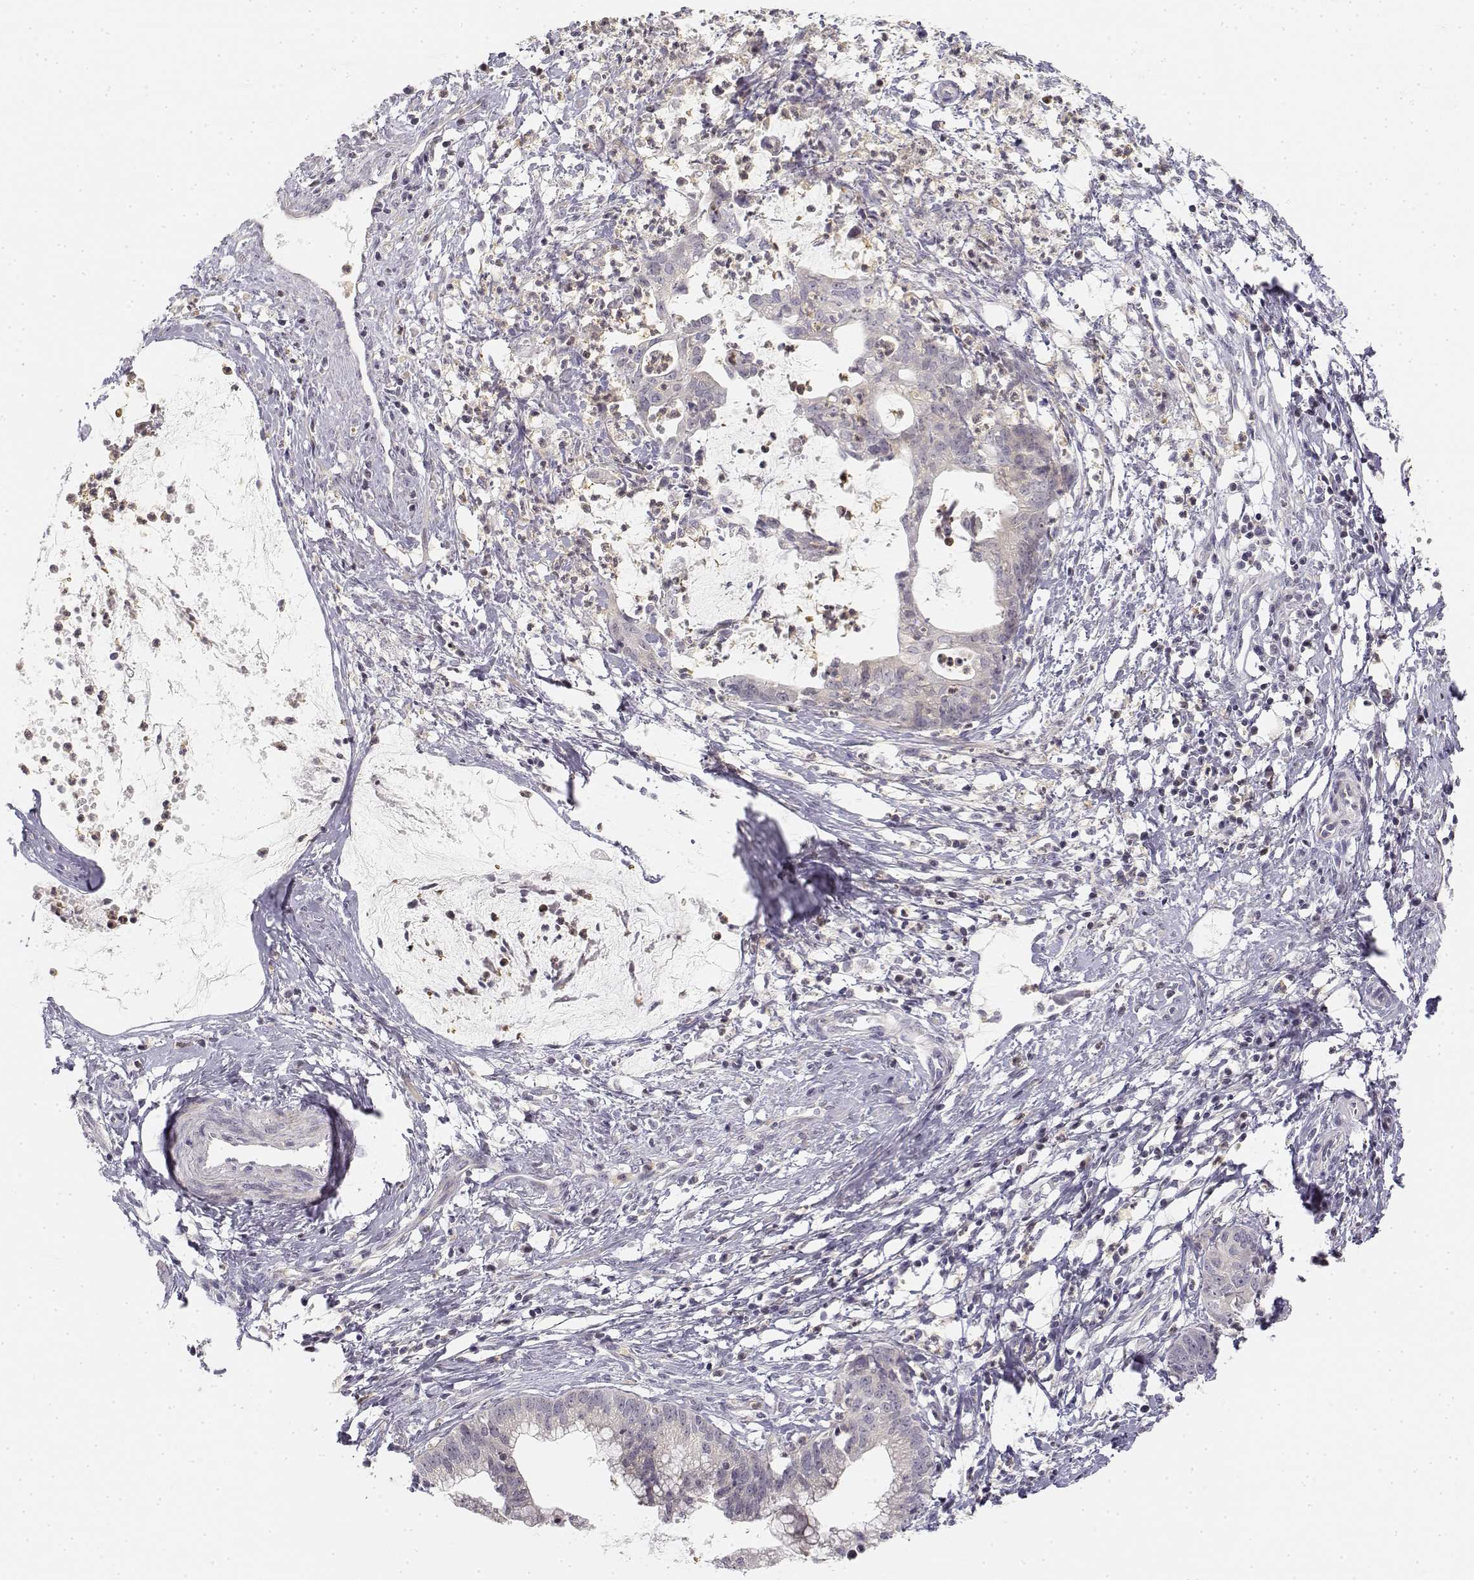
{"staining": {"intensity": "negative", "quantity": "none", "location": "none"}, "tissue": "cervical cancer", "cell_type": "Tumor cells", "image_type": "cancer", "snomed": [{"axis": "morphology", "description": "Normal tissue, NOS"}, {"axis": "morphology", "description": "Adenocarcinoma, NOS"}, {"axis": "topography", "description": "Cervix"}], "caption": "Histopathology image shows no protein expression in tumor cells of cervical cancer tissue.", "gene": "GLIPR1L2", "patient": {"sex": "female", "age": 38}}